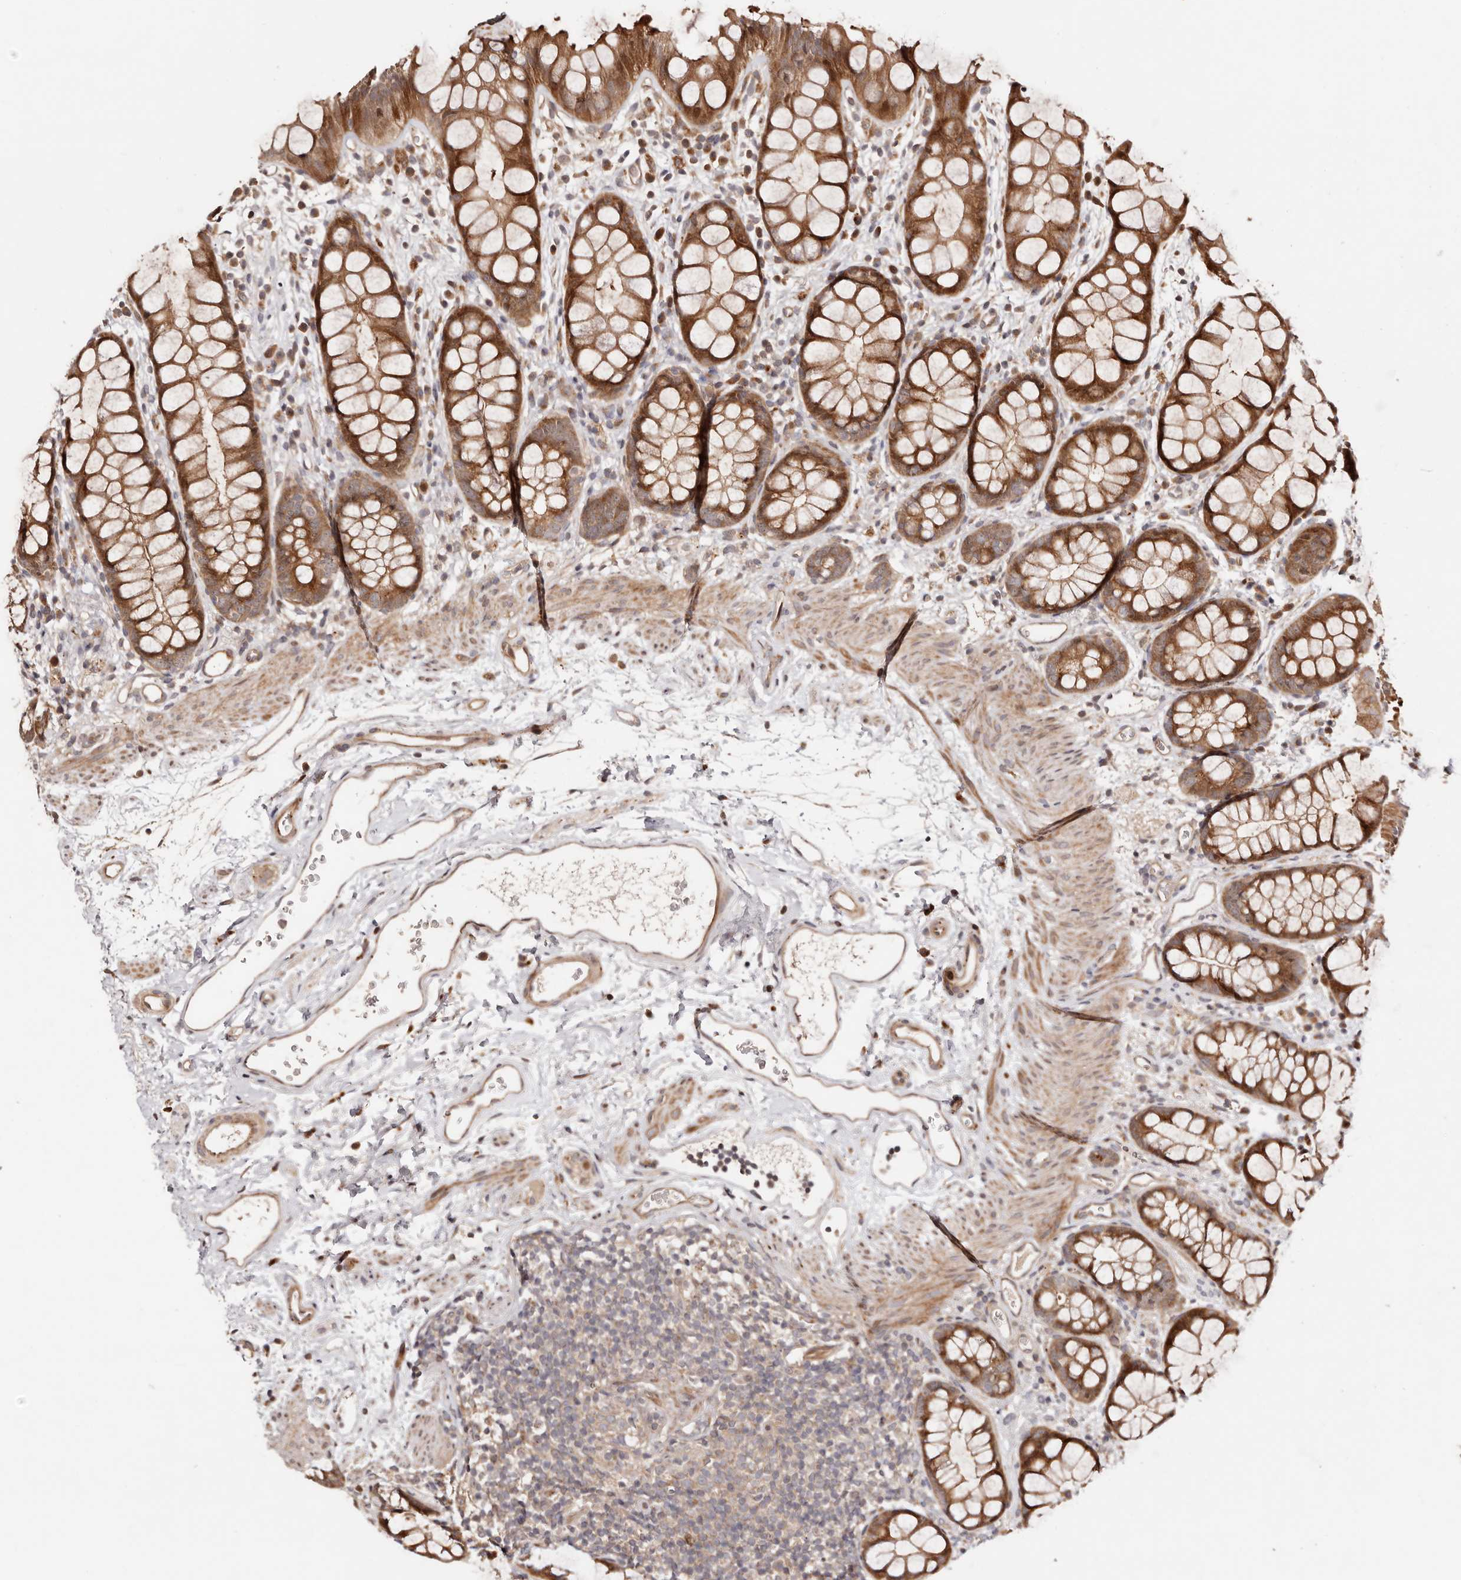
{"staining": {"intensity": "strong", "quantity": ">75%", "location": "cytoplasmic/membranous"}, "tissue": "rectum", "cell_type": "Glandular cells", "image_type": "normal", "snomed": [{"axis": "morphology", "description": "Normal tissue, NOS"}, {"axis": "topography", "description": "Rectum"}], "caption": "DAB immunohistochemical staining of unremarkable human rectum displays strong cytoplasmic/membranous protein staining in approximately >75% of glandular cells.", "gene": "PTPN22", "patient": {"sex": "female", "age": 65}}